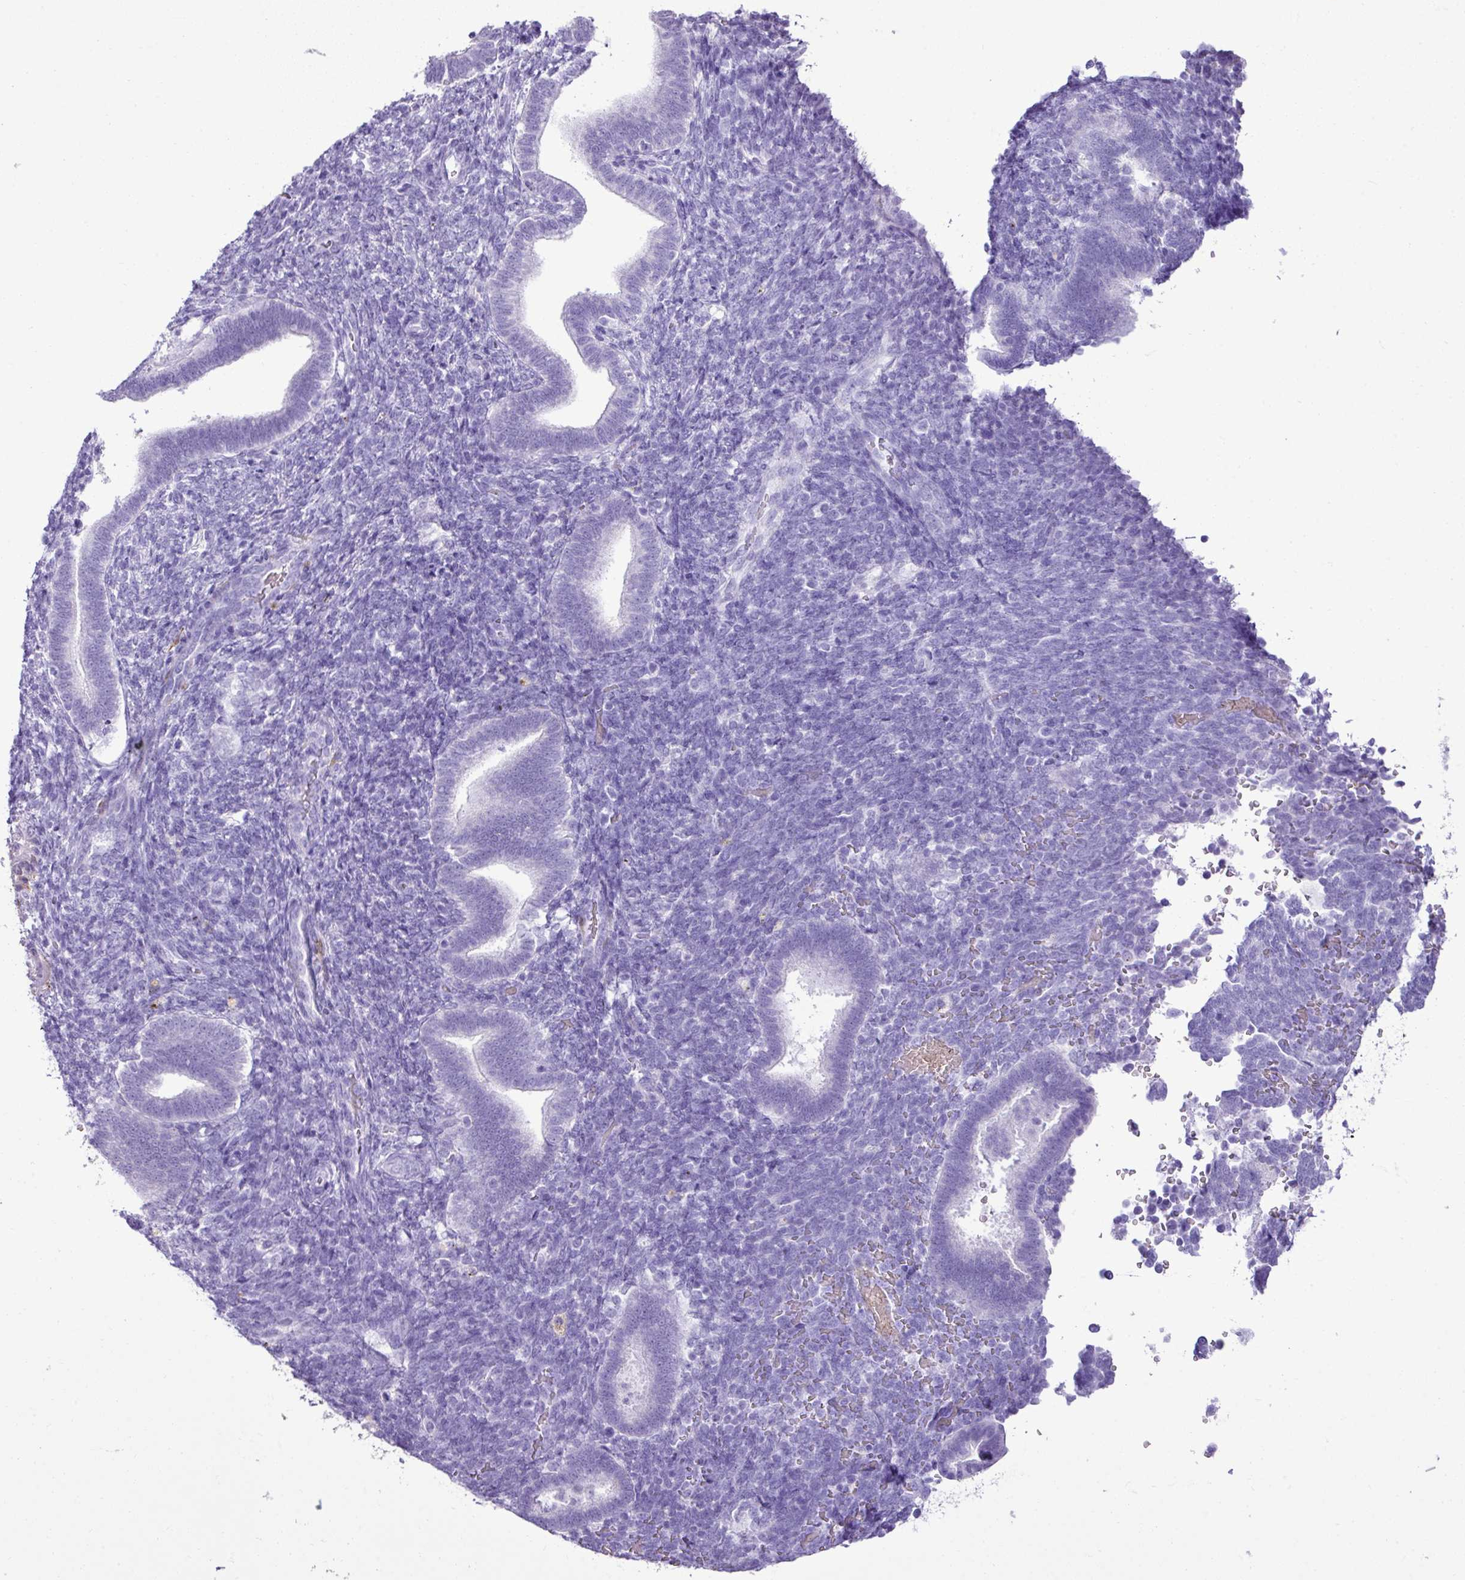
{"staining": {"intensity": "negative", "quantity": "none", "location": "none"}, "tissue": "endometrium", "cell_type": "Cells in endometrial stroma", "image_type": "normal", "snomed": [{"axis": "morphology", "description": "Normal tissue, NOS"}, {"axis": "topography", "description": "Endometrium"}], "caption": "IHC image of benign endometrium stained for a protein (brown), which exhibits no positivity in cells in endometrial stroma.", "gene": "ZSCAN5A", "patient": {"sex": "female", "age": 34}}